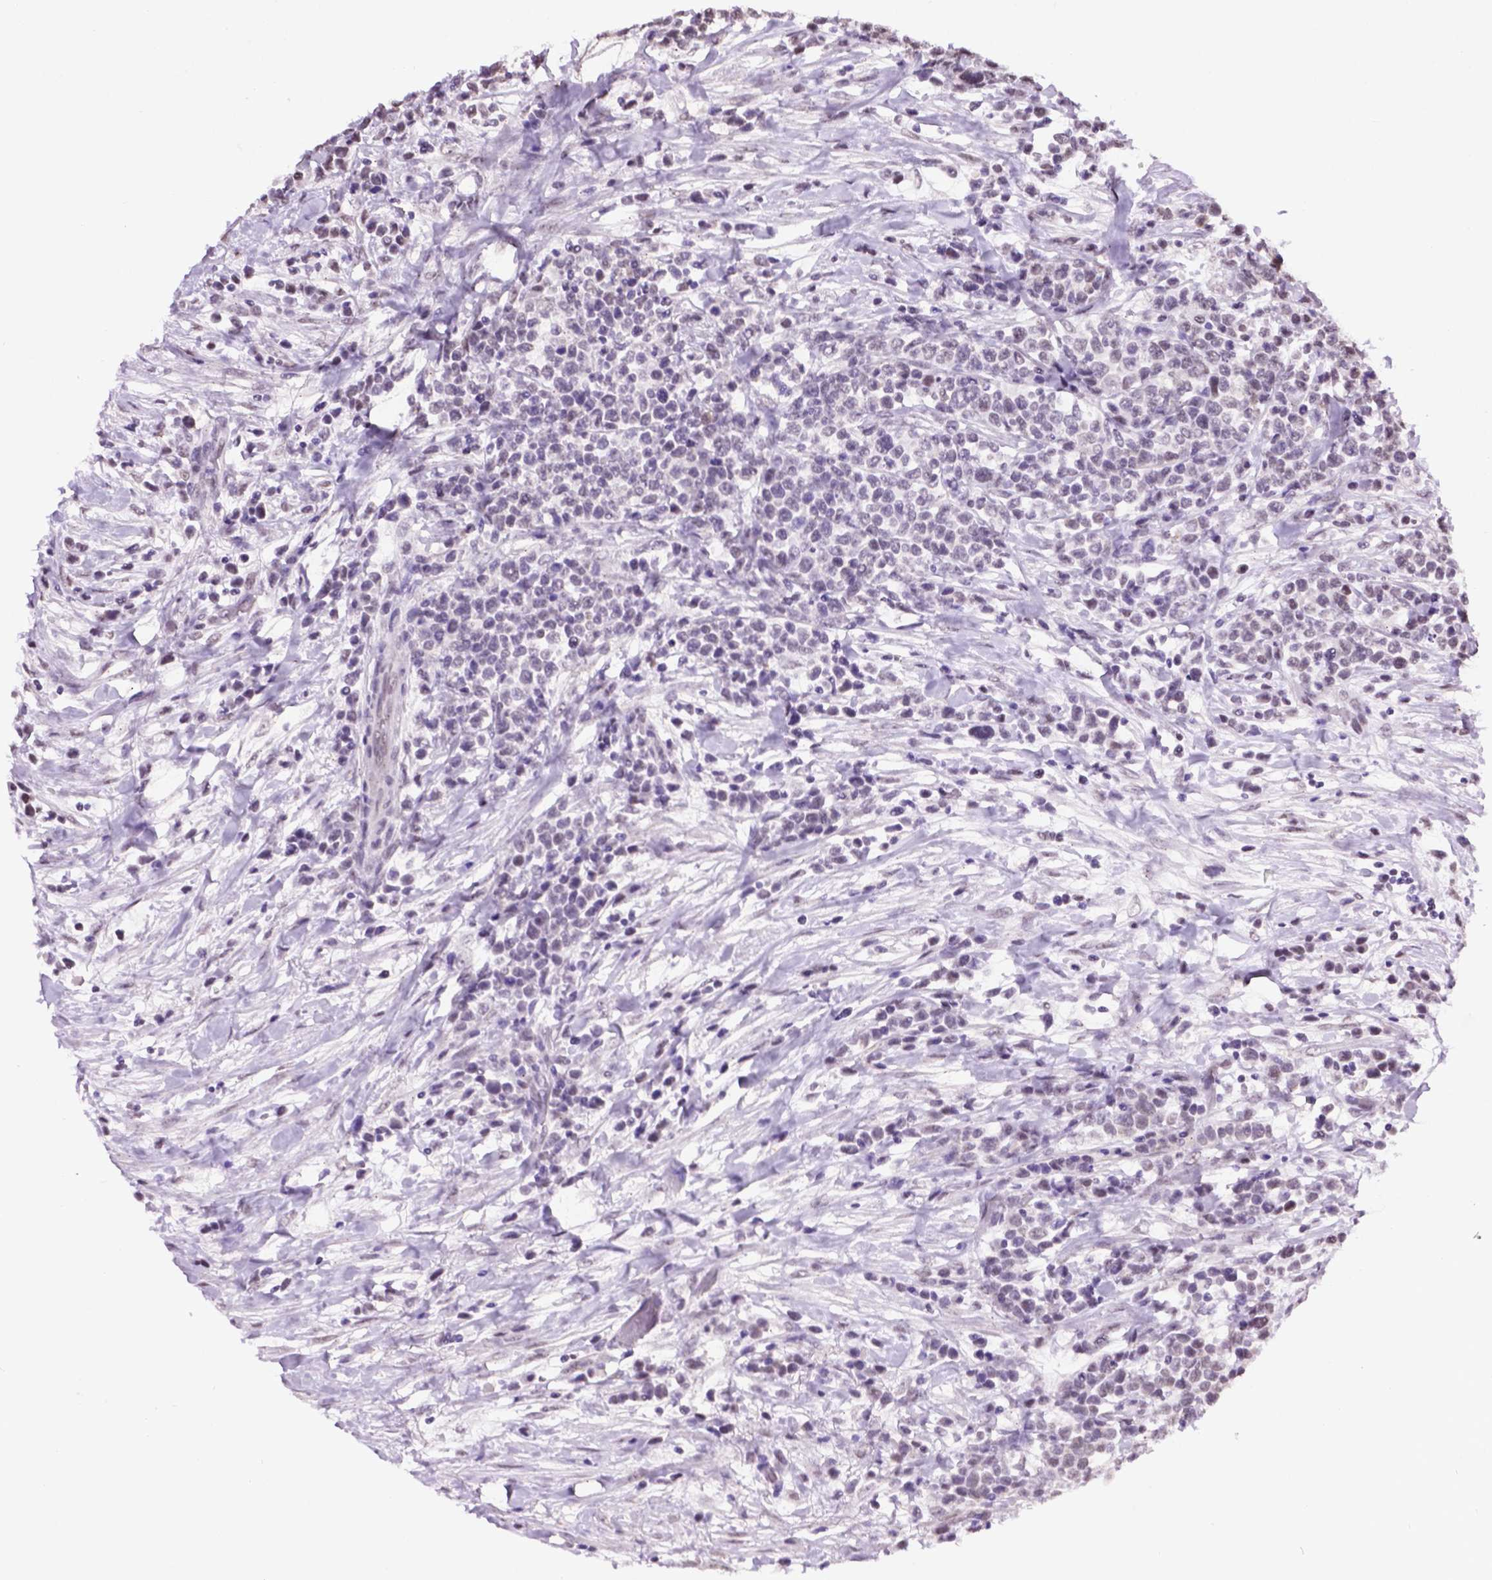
{"staining": {"intensity": "negative", "quantity": "none", "location": "none"}, "tissue": "lymphoma", "cell_type": "Tumor cells", "image_type": "cancer", "snomed": [{"axis": "morphology", "description": "Malignant lymphoma, non-Hodgkin's type, High grade"}, {"axis": "topography", "description": "Soft tissue"}], "caption": "The IHC photomicrograph has no significant expression in tumor cells of lymphoma tissue.", "gene": "ABI2", "patient": {"sex": "female", "age": 56}}